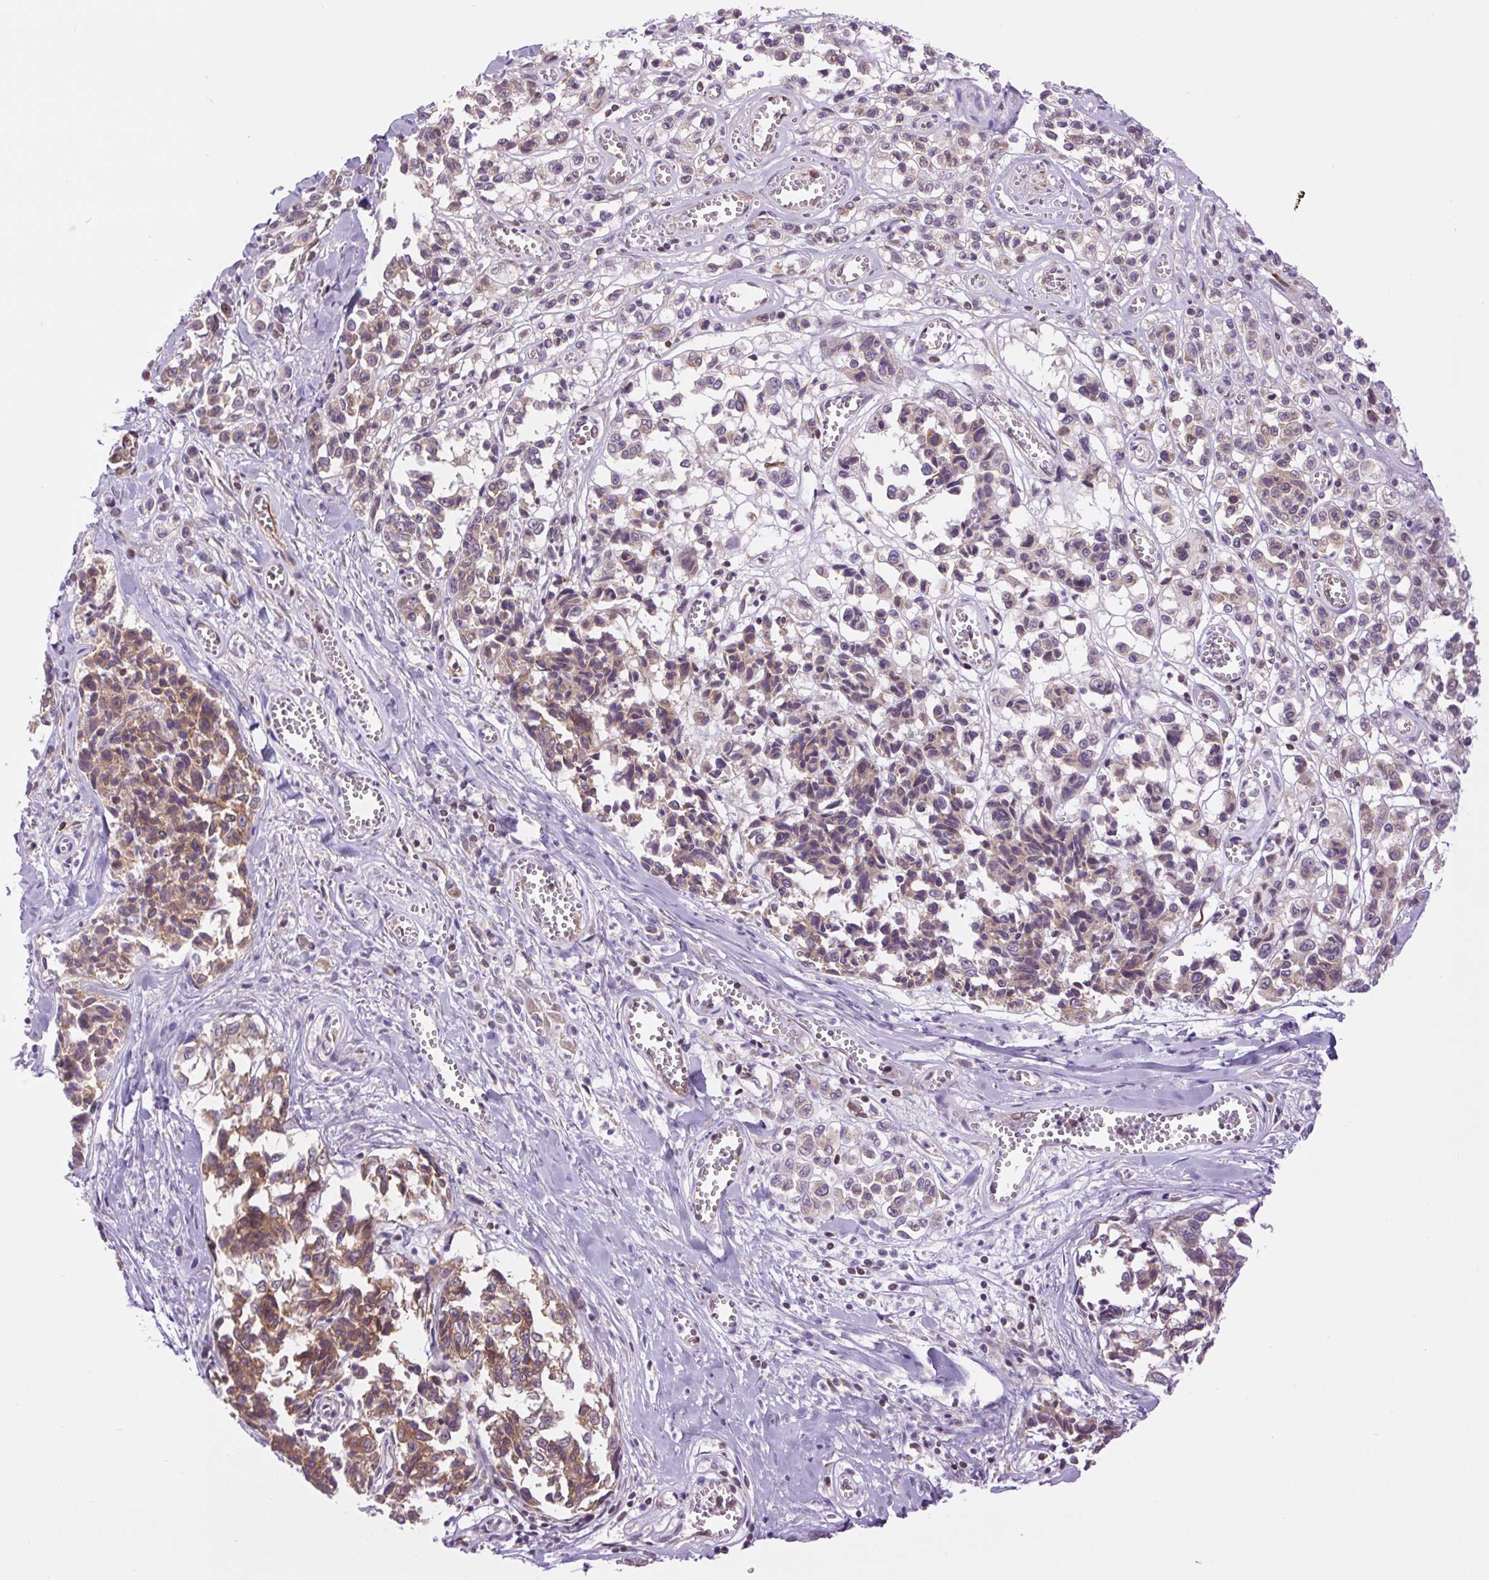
{"staining": {"intensity": "moderate", "quantity": ">75%", "location": "cytoplasmic/membranous"}, "tissue": "melanoma", "cell_type": "Tumor cells", "image_type": "cancer", "snomed": [{"axis": "morphology", "description": "Malignant melanoma, NOS"}, {"axis": "topography", "description": "Skin"}], "caption": "Protein analysis of melanoma tissue exhibits moderate cytoplasmic/membranous positivity in approximately >75% of tumor cells.", "gene": "MINK1", "patient": {"sex": "female", "age": 64}}